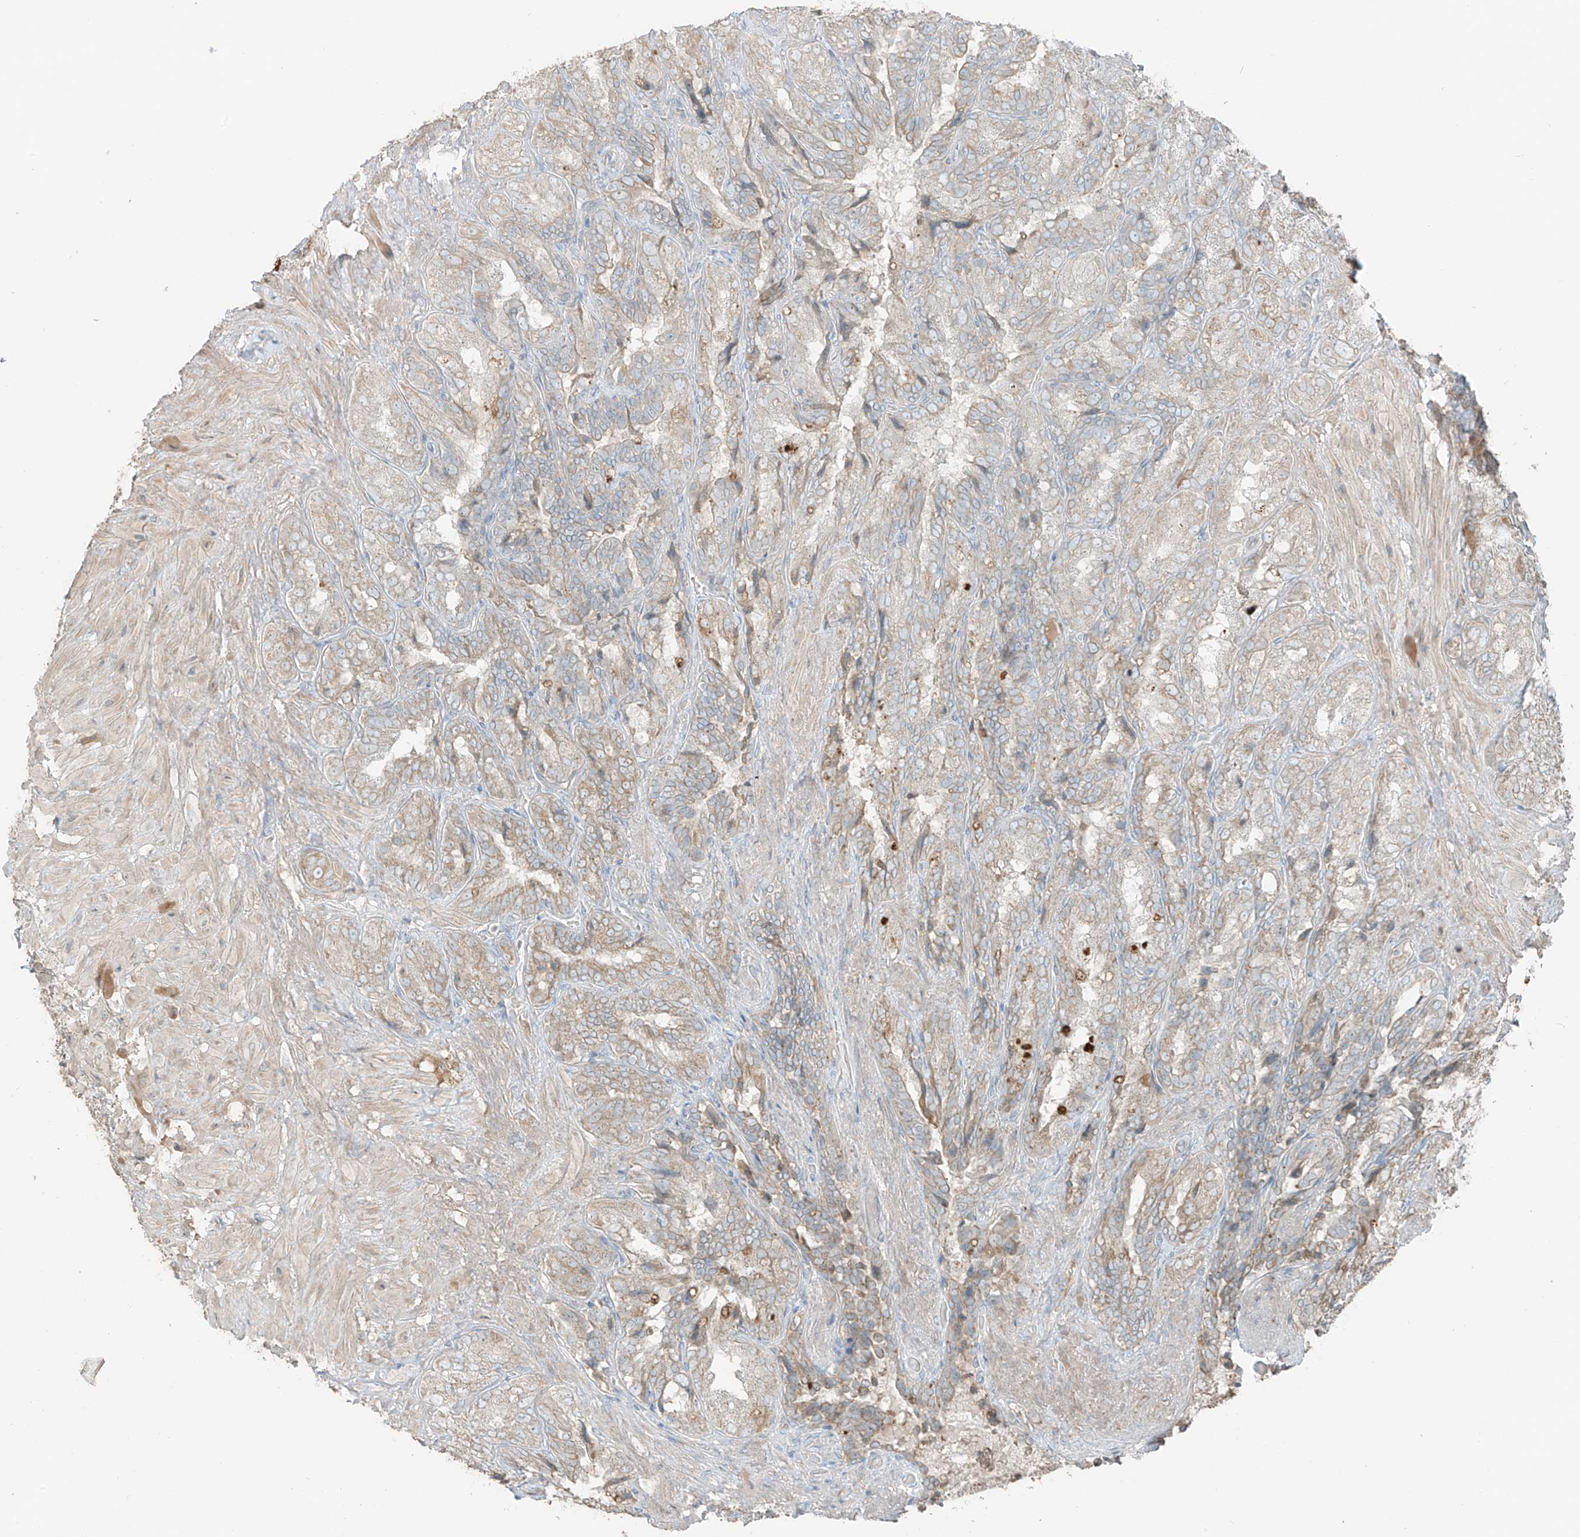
{"staining": {"intensity": "weak", "quantity": "<25%", "location": "cytoplasmic/membranous"}, "tissue": "seminal vesicle", "cell_type": "Glandular cells", "image_type": "normal", "snomed": [{"axis": "morphology", "description": "Normal tissue, NOS"}, {"axis": "topography", "description": "Seminal veicle"}, {"axis": "topography", "description": "Peripheral nerve tissue"}], "caption": "Seminal vesicle stained for a protein using IHC reveals no expression glandular cells.", "gene": "FSTL1", "patient": {"sex": "male", "age": 63}}